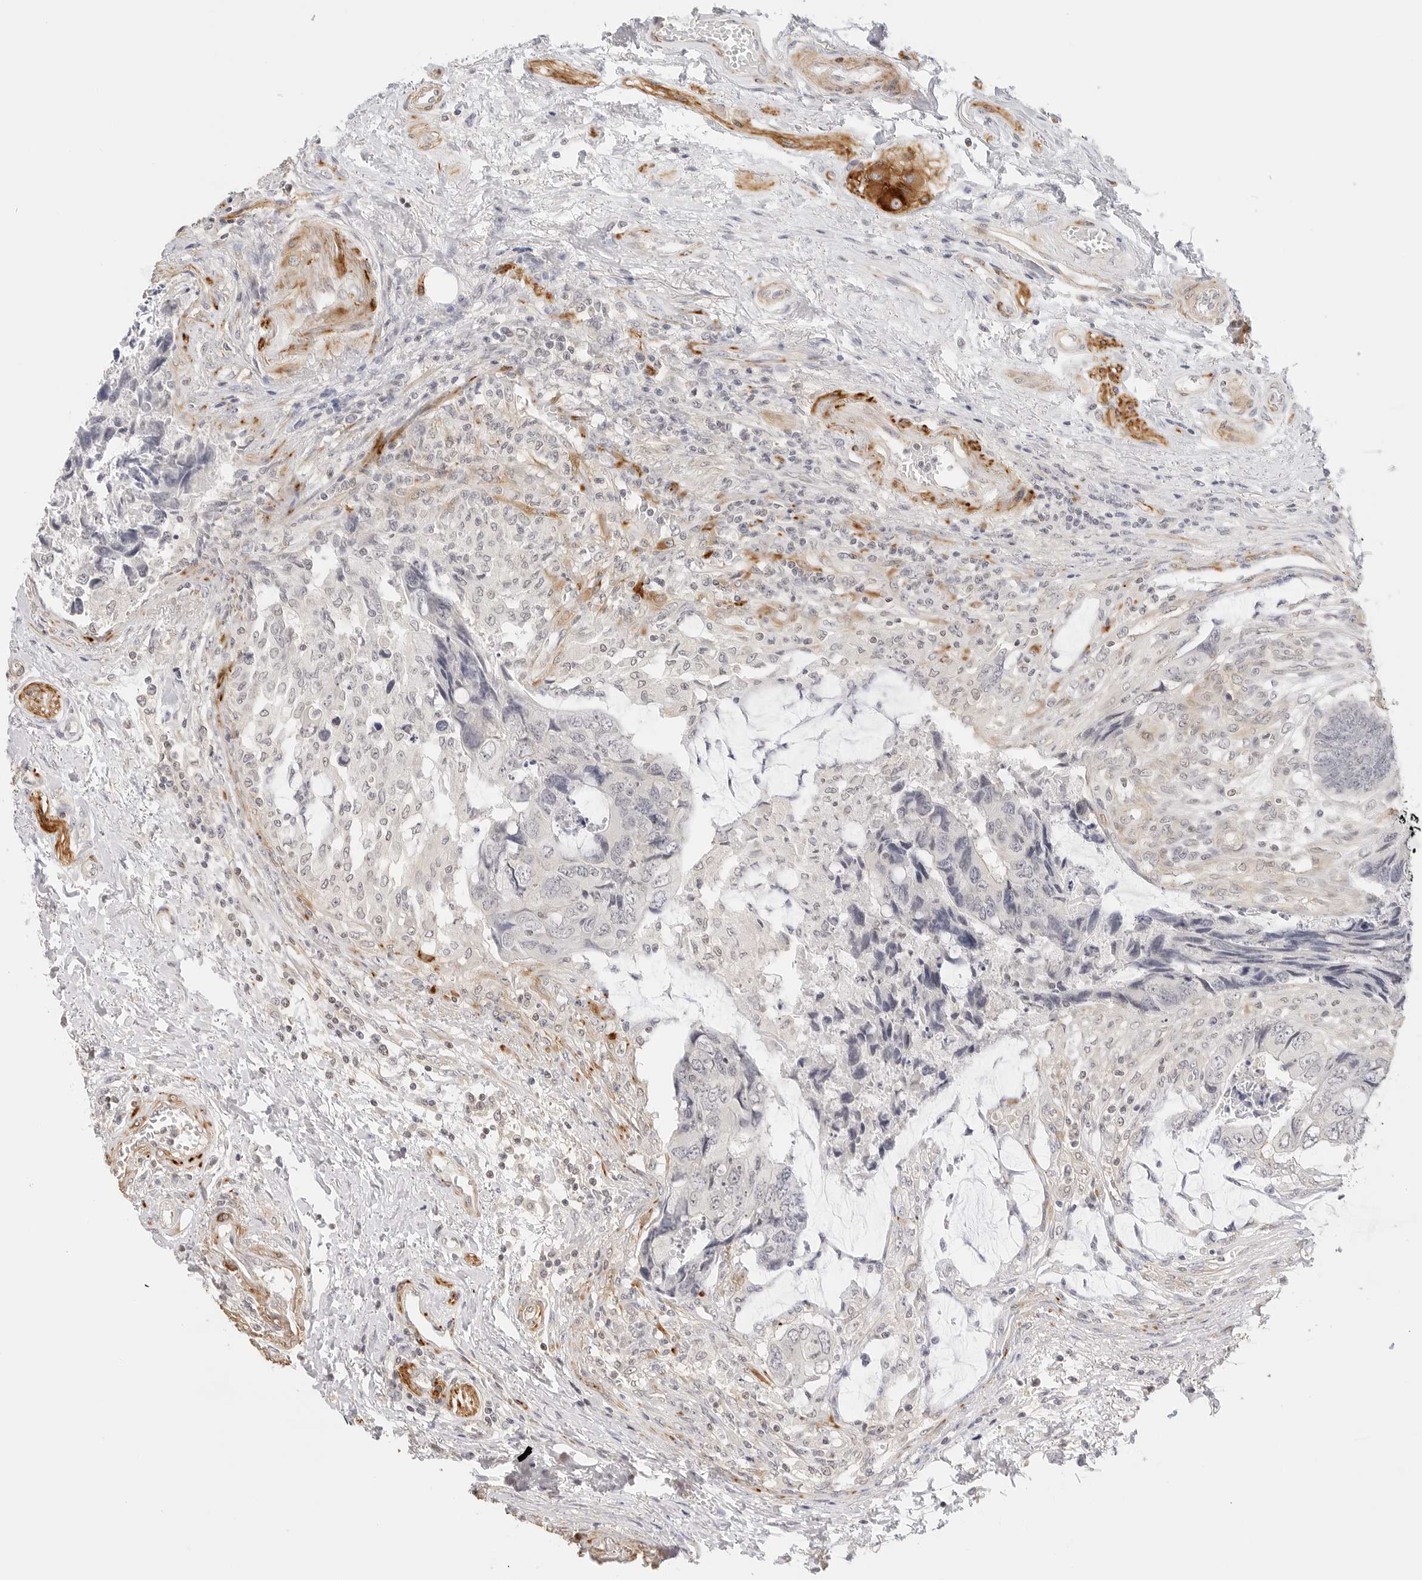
{"staining": {"intensity": "negative", "quantity": "none", "location": "none"}, "tissue": "colorectal cancer", "cell_type": "Tumor cells", "image_type": "cancer", "snomed": [{"axis": "morphology", "description": "Adenocarcinoma, NOS"}, {"axis": "topography", "description": "Rectum"}], "caption": "This is an IHC micrograph of colorectal cancer (adenocarcinoma). There is no expression in tumor cells.", "gene": "PCDH19", "patient": {"sex": "male", "age": 84}}